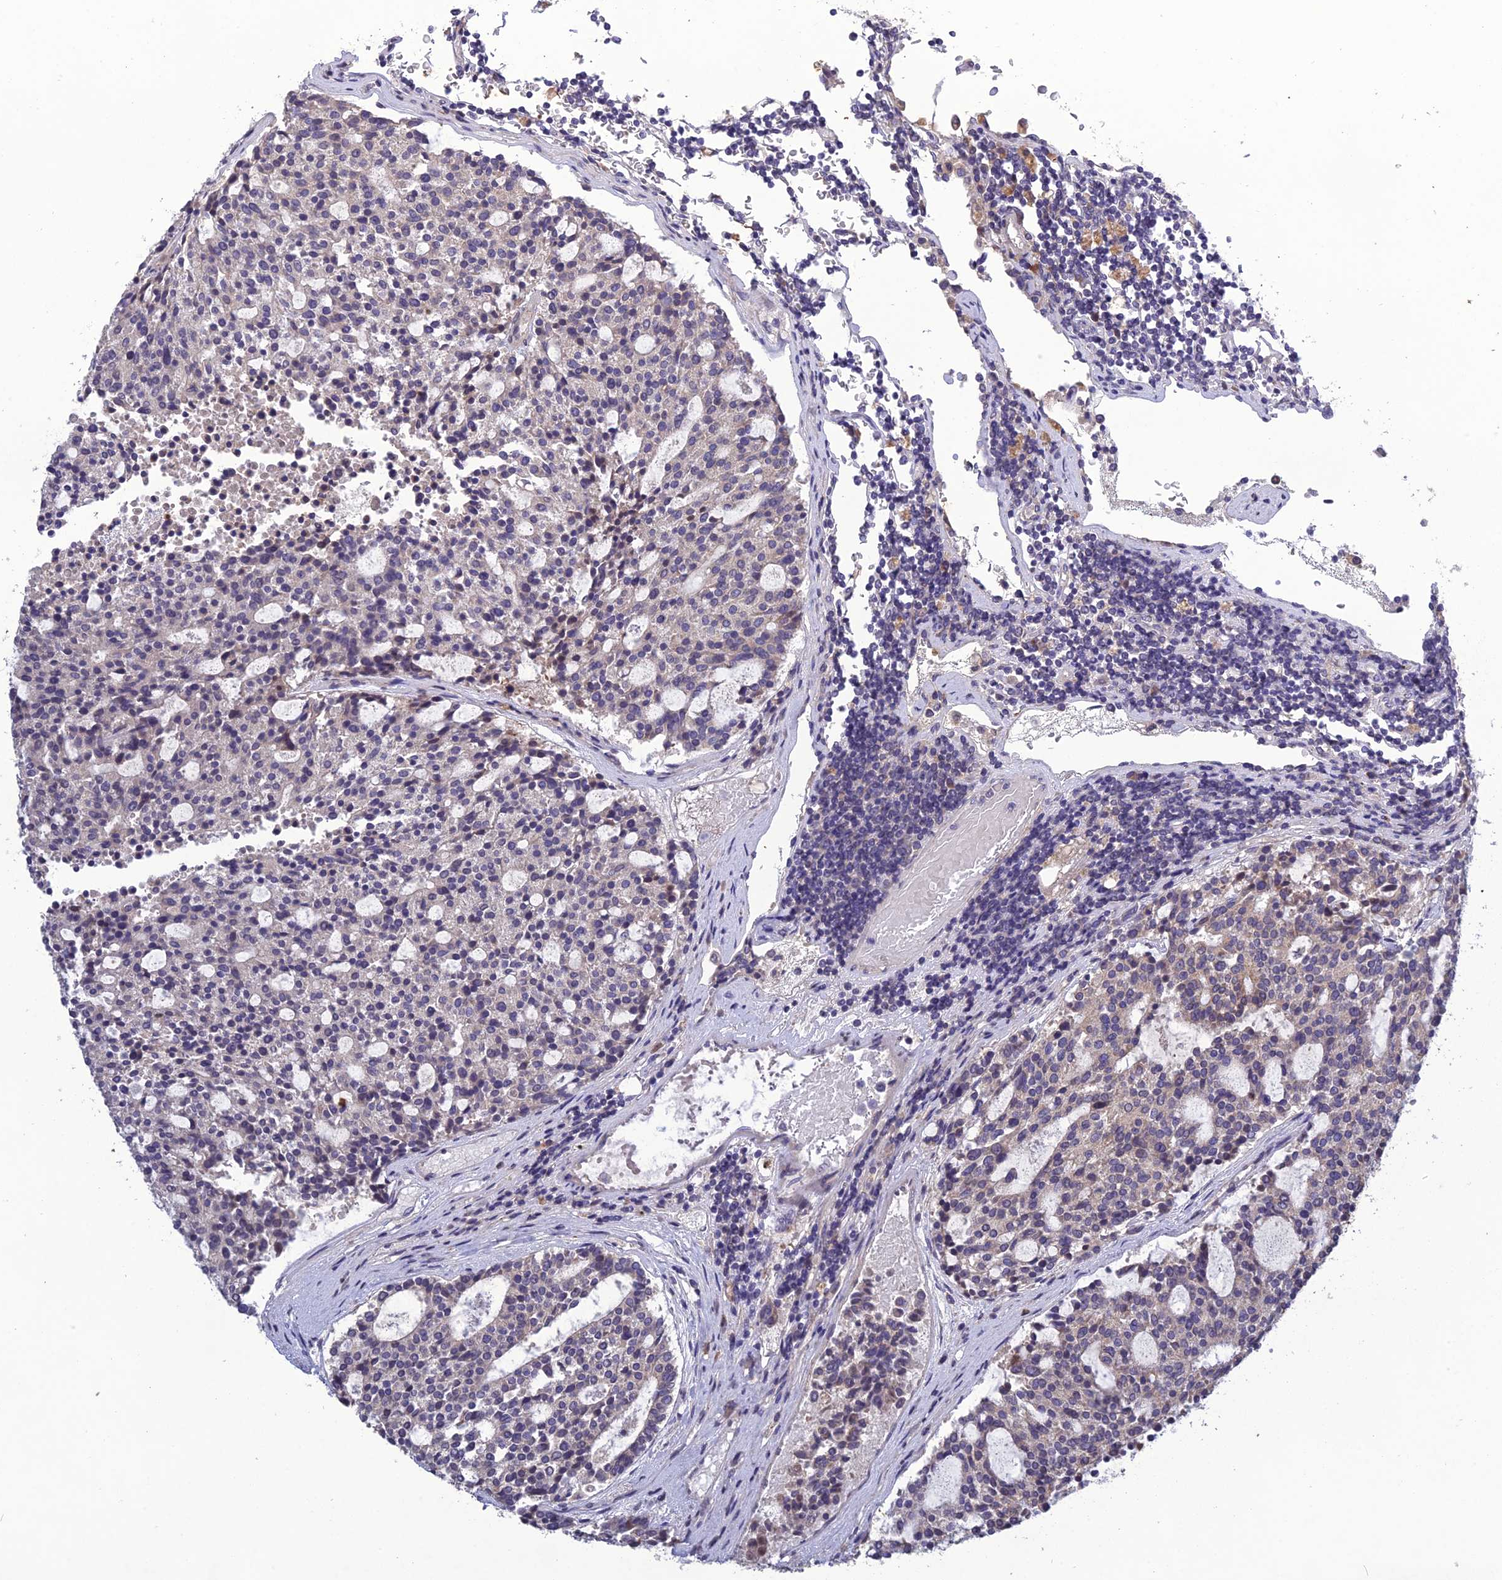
{"staining": {"intensity": "negative", "quantity": "none", "location": "none"}, "tissue": "carcinoid", "cell_type": "Tumor cells", "image_type": "cancer", "snomed": [{"axis": "morphology", "description": "Carcinoid, malignant, NOS"}, {"axis": "topography", "description": "Pancreas"}], "caption": "Immunohistochemistry (IHC) of human carcinoid shows no expression in tumor cells.", "gene": "SLC39A13", "patient": {"sex": "female", "age": 54}}